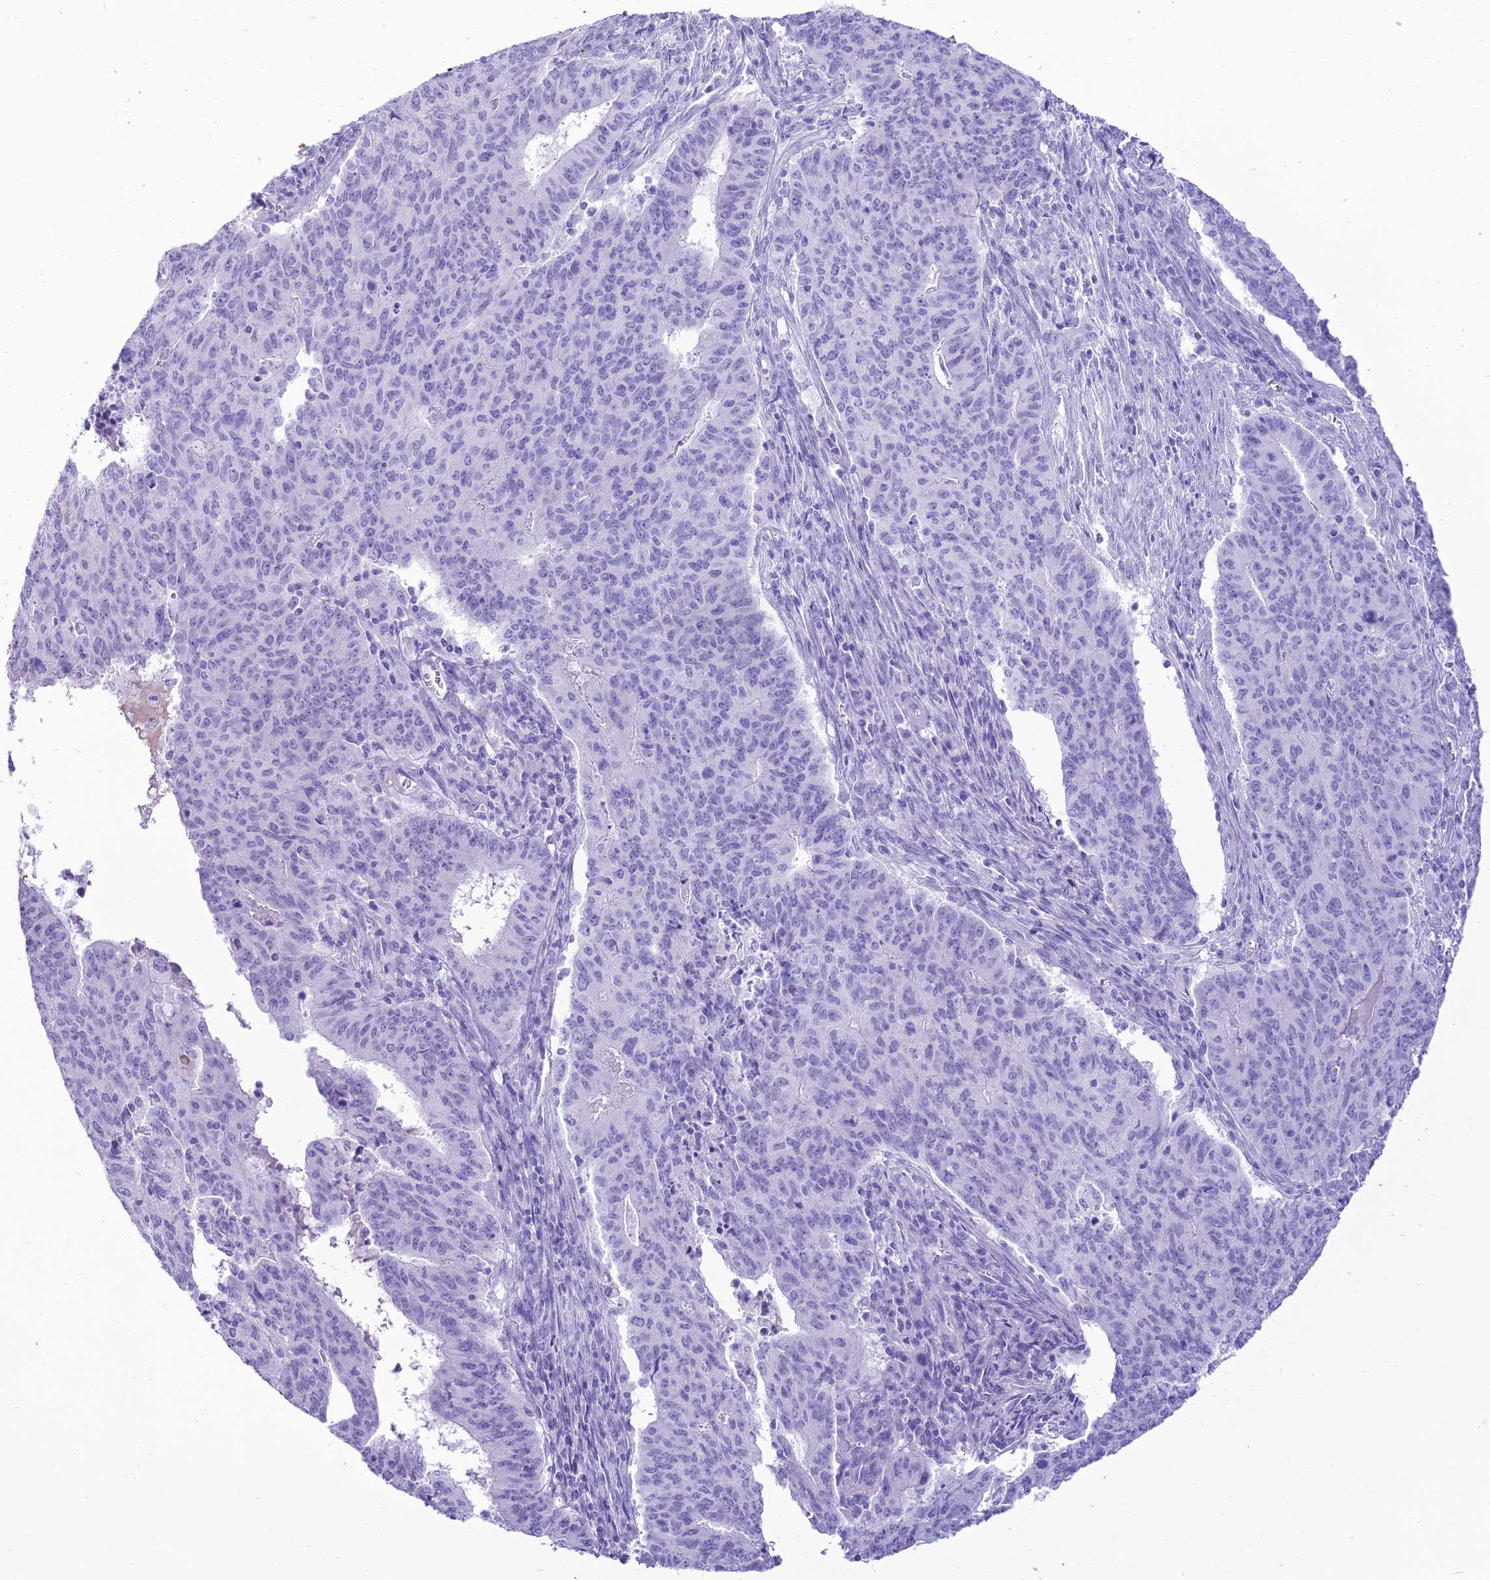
{"staining": {"intensity": "negative", "quantity": "none", "location": "none"}, "tissue": "endometrial cancer", "cell_type": "Tumor cells", "image_type": "cancer", "snomed": [{"axis": "morphology", "description": "Adenocarcinoma, NOS"}, {"axis": "topography", "description": "Endometrium"}], "caption": "Immunohistochemical staining of endometrial adenocarcinoma exhibits no significant positivity in tumor cells. The staining was performed using DAB to visualize the protein expression in brown, while the nuclei were stained in blue with hematoxylin (Magnification: 20x).", "gene": "PNMA5", "patient": {"sex": "female", "age": 59}}